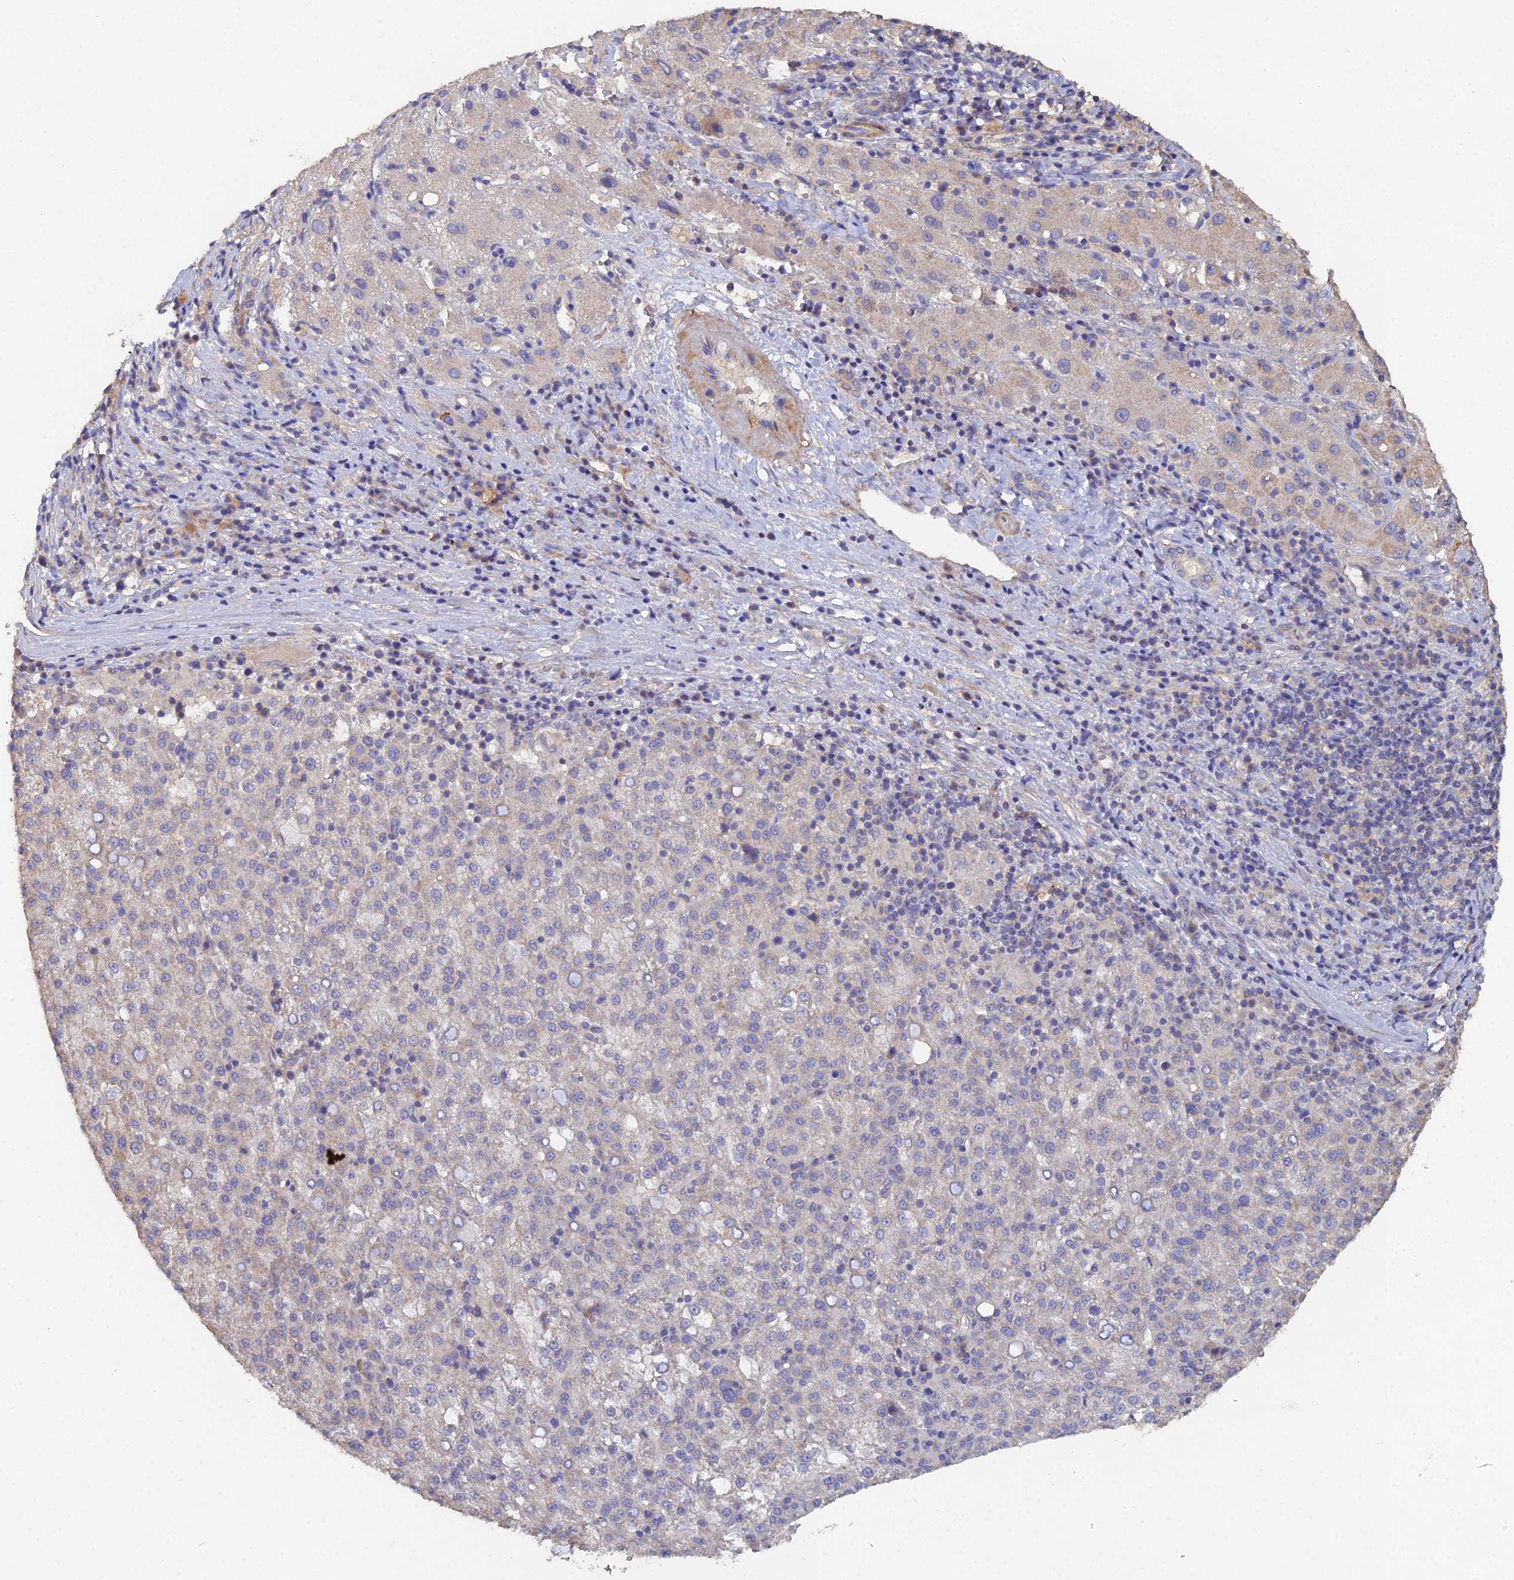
{"staining": {"intensity": "negative", "quantity": "none", "location": "none"}, "tissue": "liver cancer", "cell_type": "Tumor cells", "image_type": "cancer", "snomed": [{"axis": "morphology", "description": "Carcinoma, Hepatocellular, NOS"}, {"axis": "topography", "description": "Liver"}], "caption": "This is an immunohistochemistry (IHC) photomicrograph of human hepatocellular carcinoma (liver). There is no staining in tumor cells.", "gene": "SPANXN4", "patient": {"sex": "female", "age": 58}}